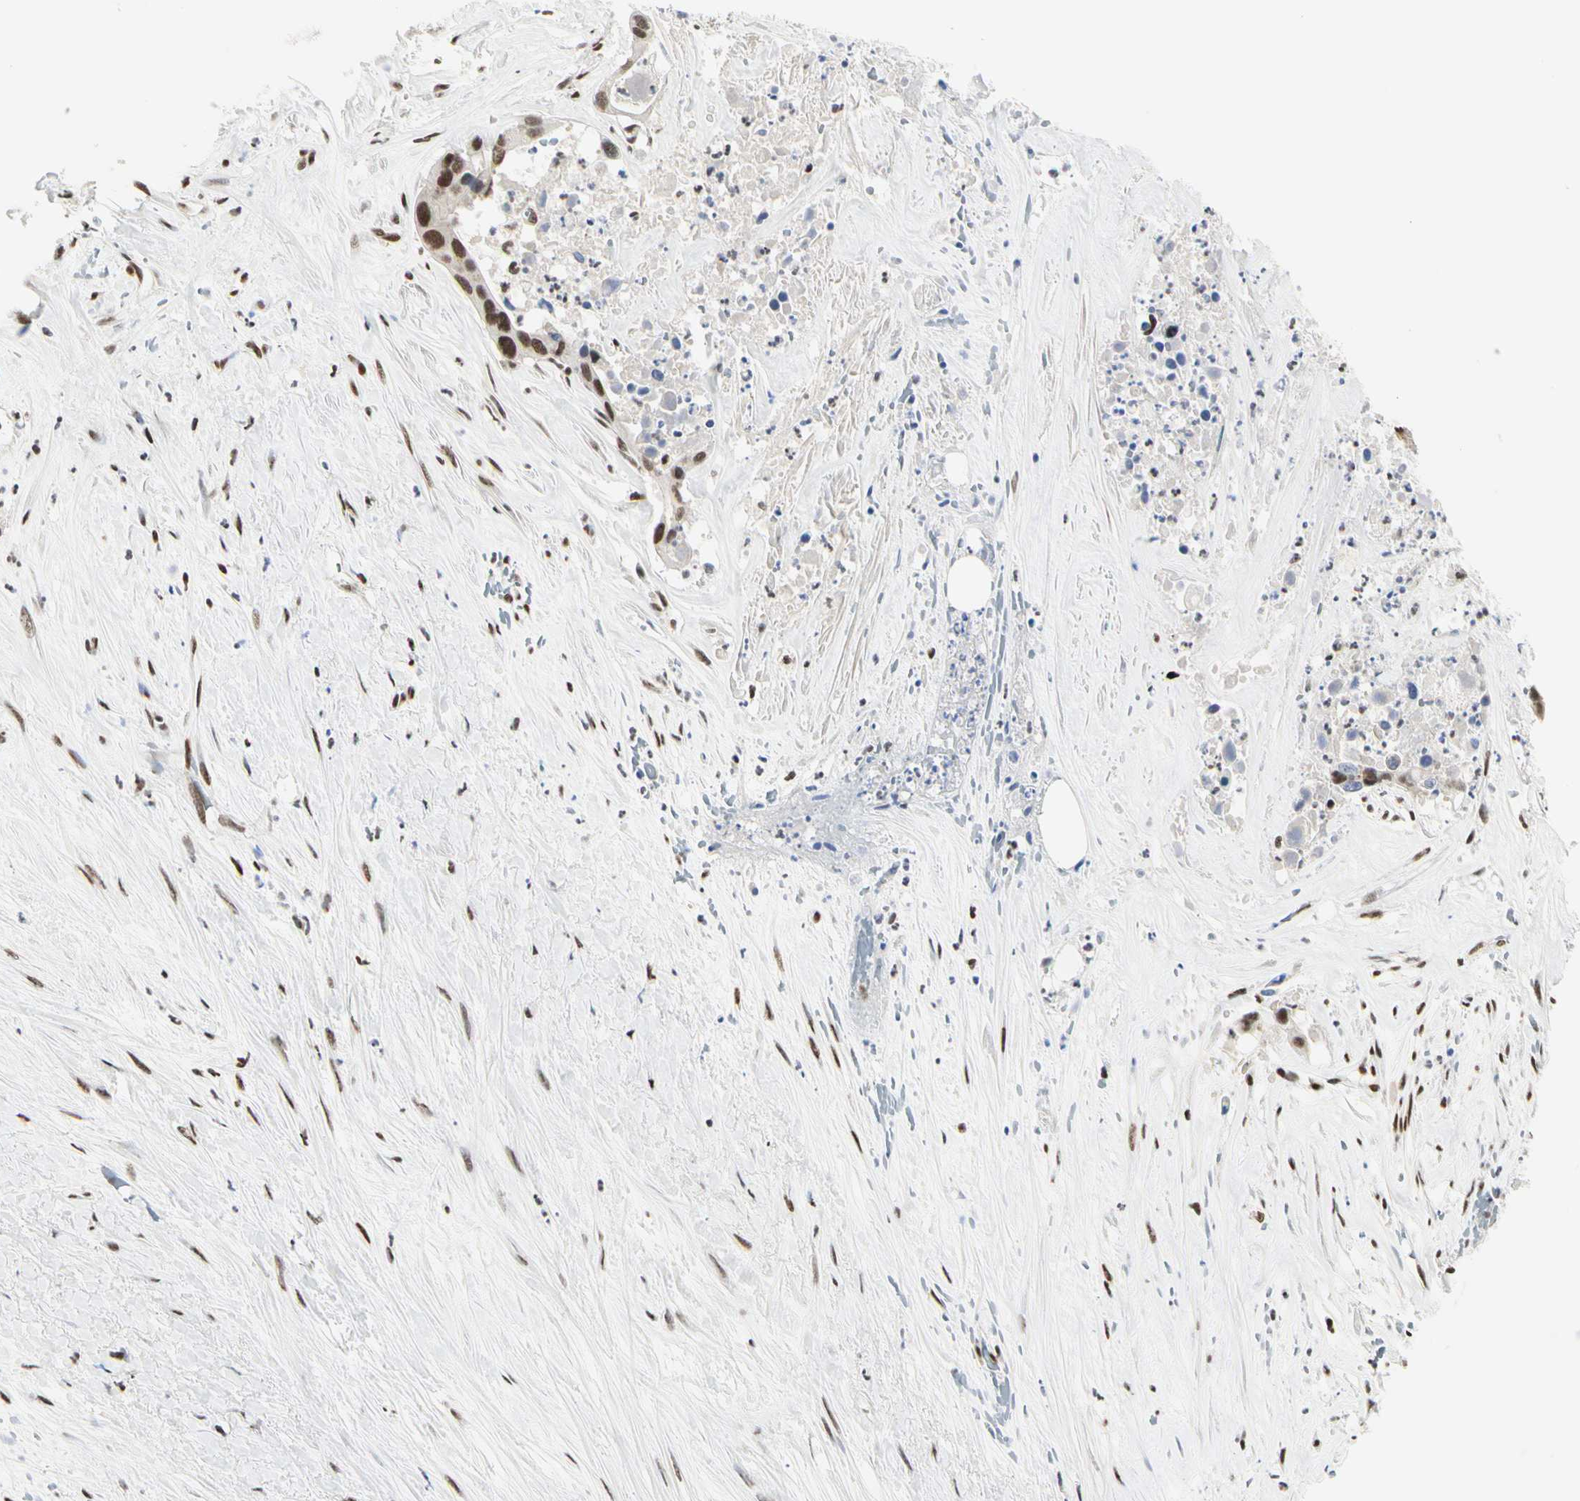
{"staining": {"intensity": "moderate", "quantity": ">75%", "location": "nuclear"}, "tissue": "liver cancer", "cell_type": "Tumor cells", "image_type": "cancer", "snomed": [{"axis": "morphology", "description": "Cholangiocarcinoma"}, {"axis": "topography", "description": "Liver"}], "caption": "There is medium levels of moderate nuclear staining in tumor cells of liver cancer, as demonstrated by immunohistochemical staining (brown color).", "gene": "PRMT3", "patient": {"sex": "female", "age": 65}}